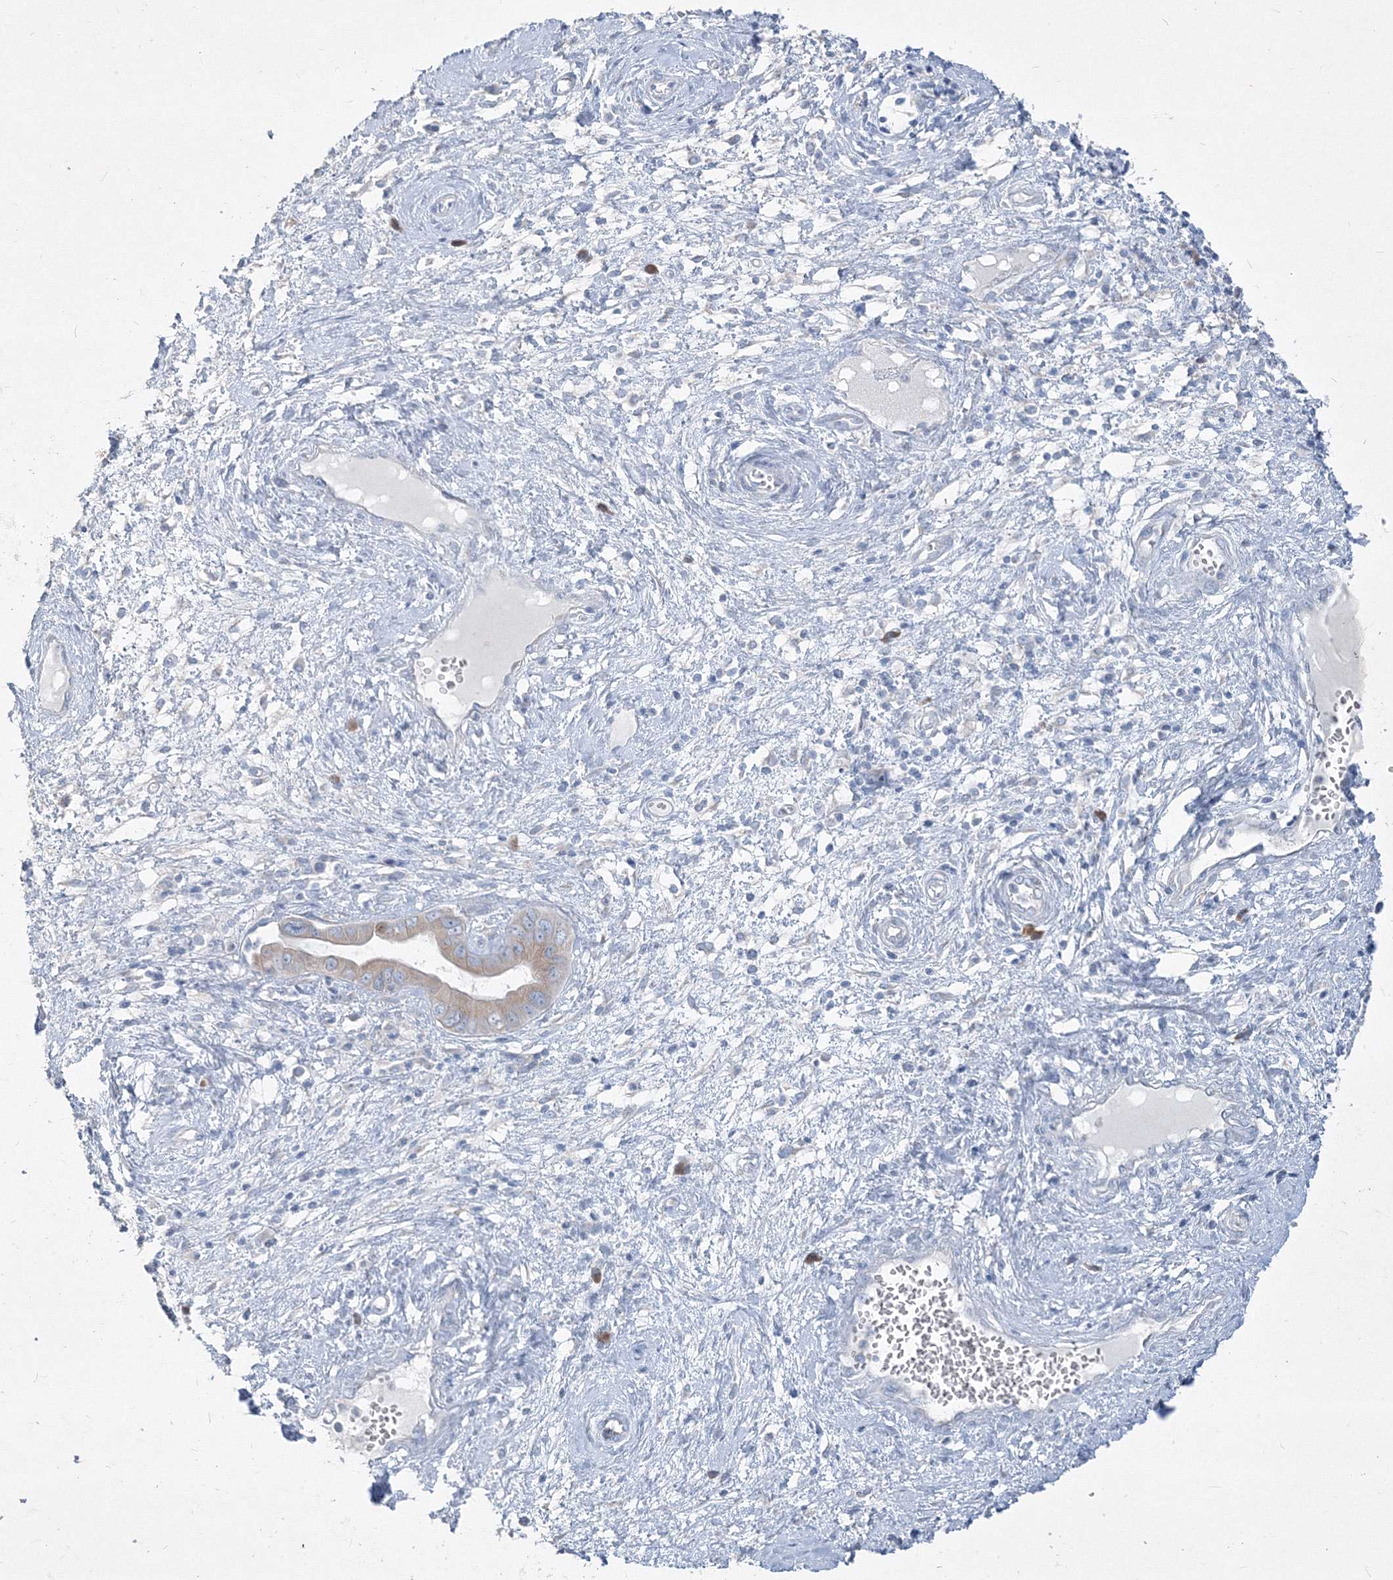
{"staining": {"intensity": "weak", "quantity": "25%-75%", "location": "cytoplasmic/membranous"}, "tissue": "cervical cancer", "cell_type": "Tumor cells", "image_type": "cancer", "snomed": [{"axis": "morphology", "description": "Adenocarcinoma, NOS"}, {"axis": "topography", "description": "Cervix"}], "caption": "A brown stain labels weak cytoplasmic/membranous positivity of a protein in cervical cancer tumor cells.", "gene": "IFNAR1", "patient": {"sex": "female", "age": 44}}